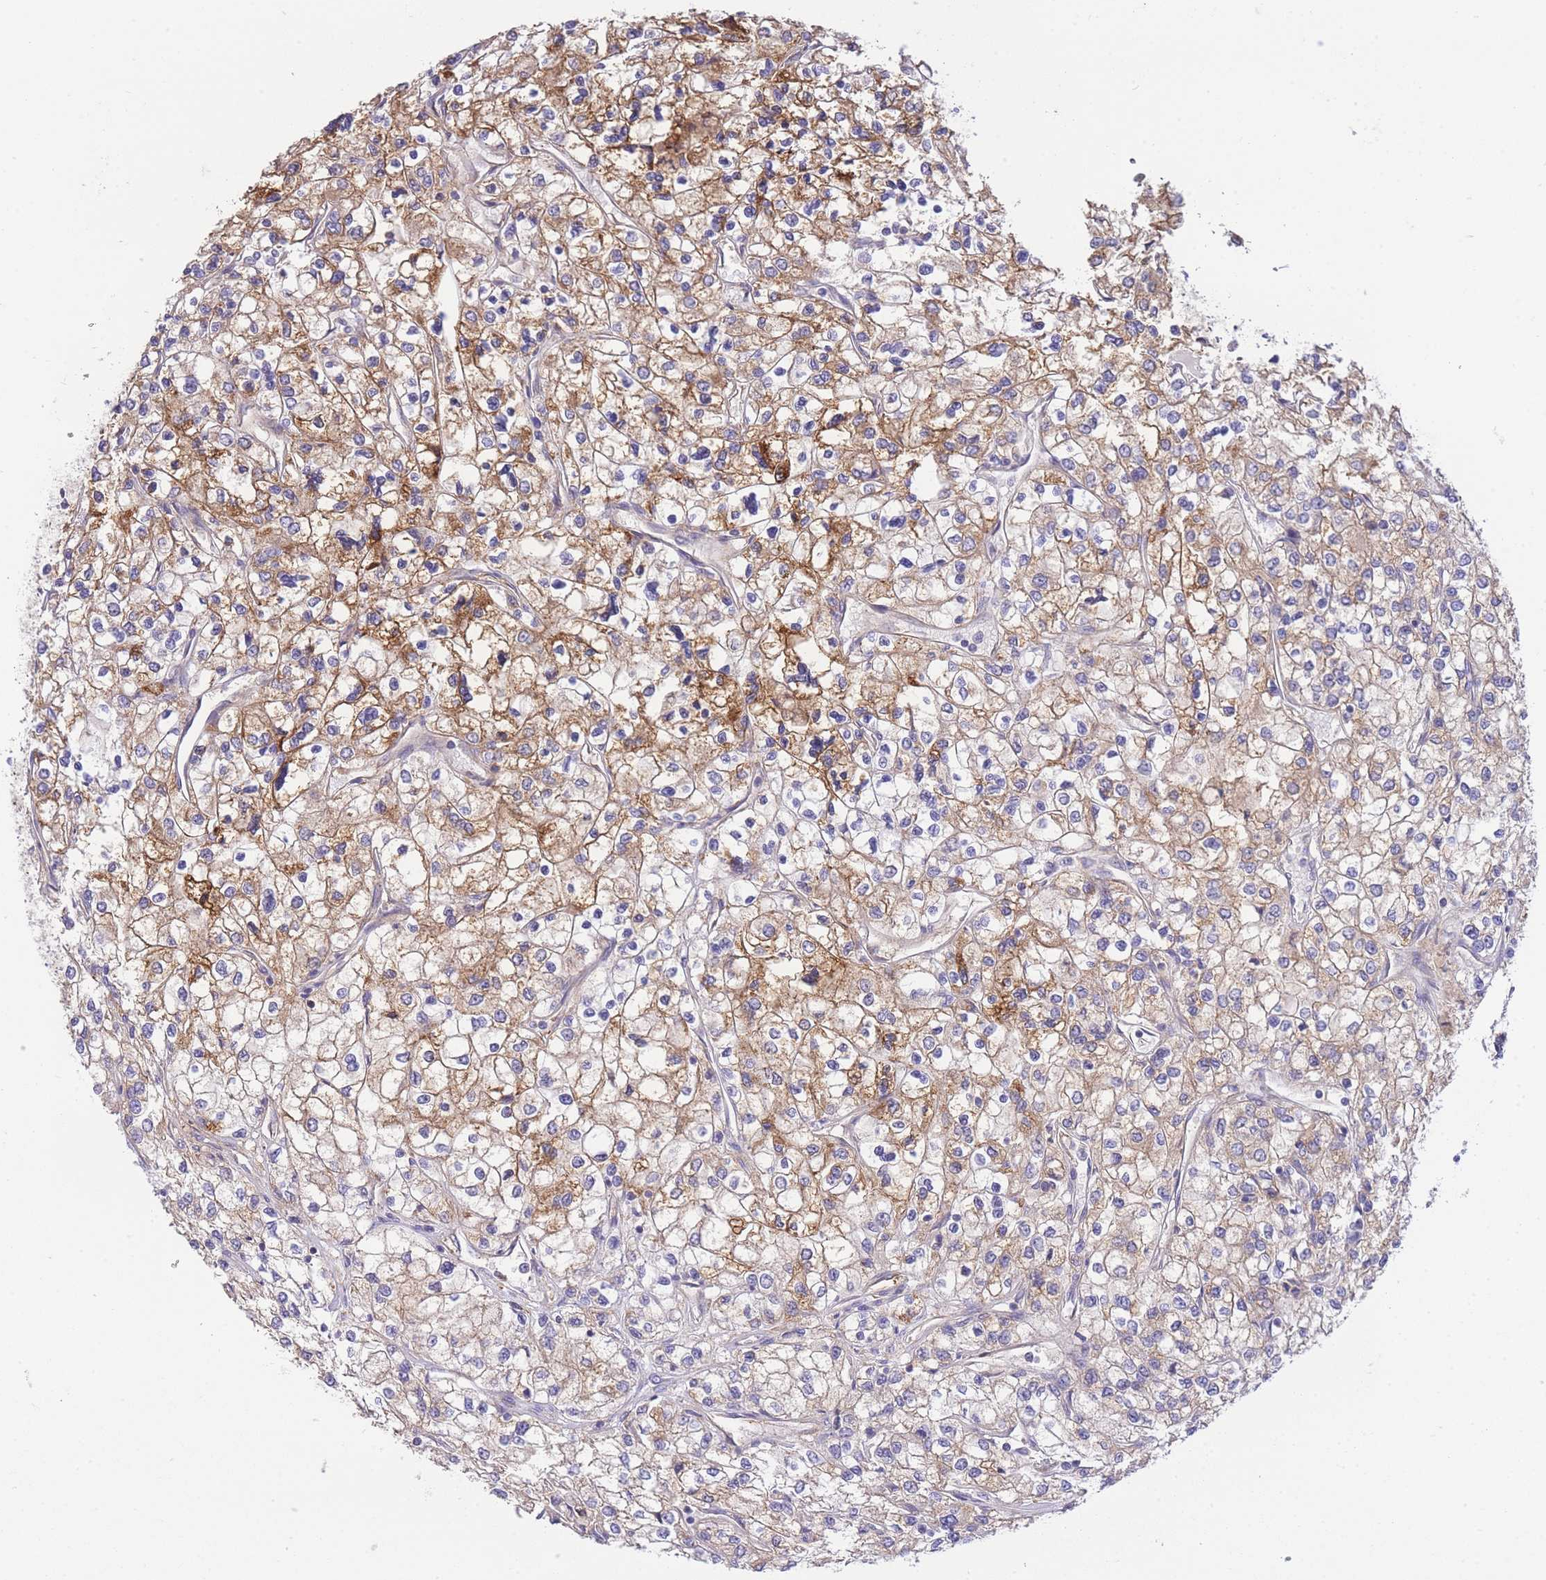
{"staining": {"intensity": "moderate", "quantity": "25%-75%", "location": "cytoplasmic/membranous"}, "tissue": "renal cancer", "cell_type": "Tumor cells", "image_type": "cancer", "snomed": [{"axis": "morphology", "description": "Adenocarcinoma, NOS"}, {"axis": "topography", "description": "Kidney"}], "caption": "About 25%-75% of tumor cells in renal cancer demonstrate moderate cytoplasmic/membranous protein positivity as visualized by brown immunohistochemical staining.", "gene": "EIF2B2", "patient": {"sex": "male", "age": 80}}